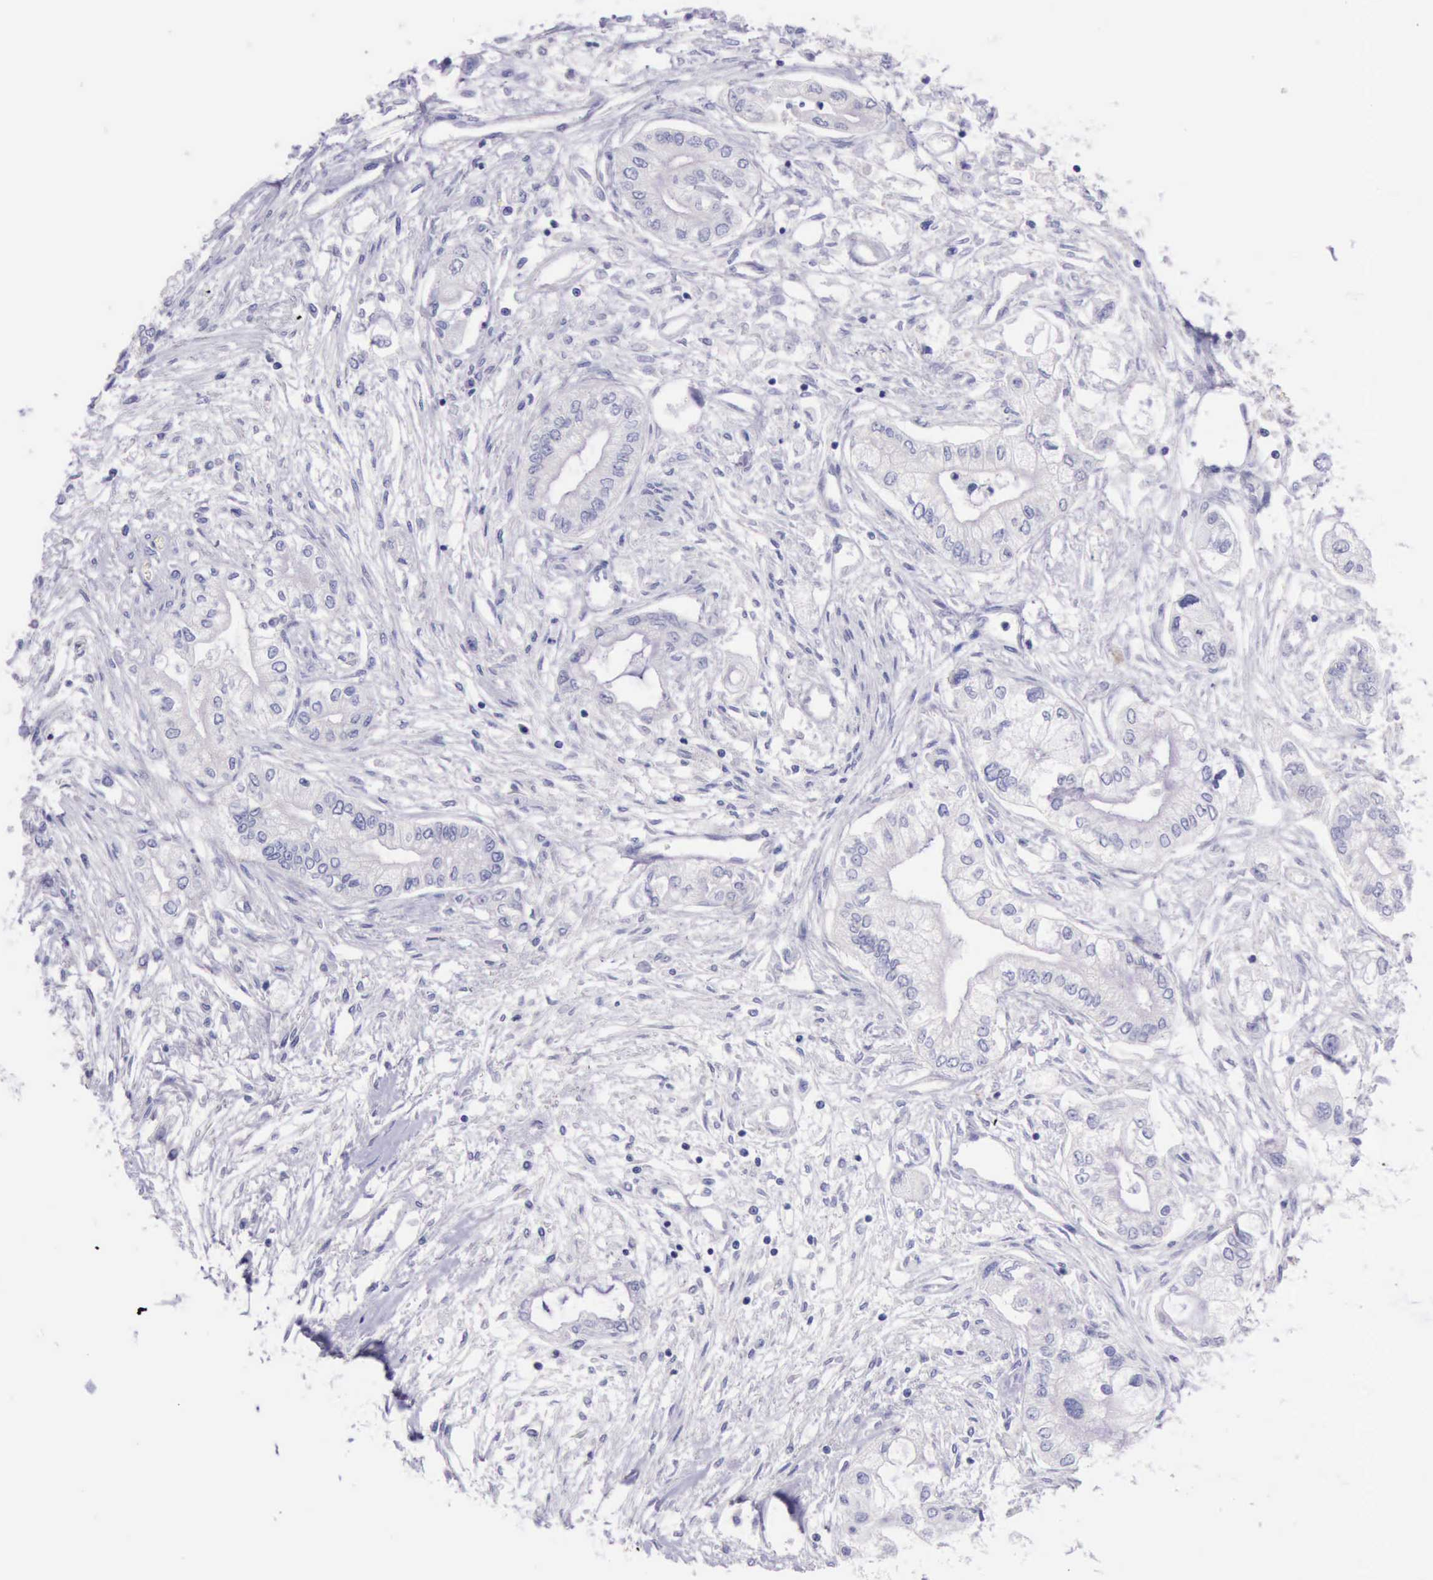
{"staining": {"intensity": "negative", "quantity": "none", "location": "none"}, "tissue": "pancreatic cancer", "cell_type": "Tumor cells", "image_type": "cancer", "snomed": [{"axis": "morphology", "description": "Adenocarcinoma, NOS"}, {"axis": "topography", "description": "Pancreas"}], "caption": "Pancreatic cancer (adenocarcinoma) was stained to show a protein in brown. There is no significant positivity in tumor cells.", "gene": "LRFN5", "patient": {"sex": "male", "age": 79}}